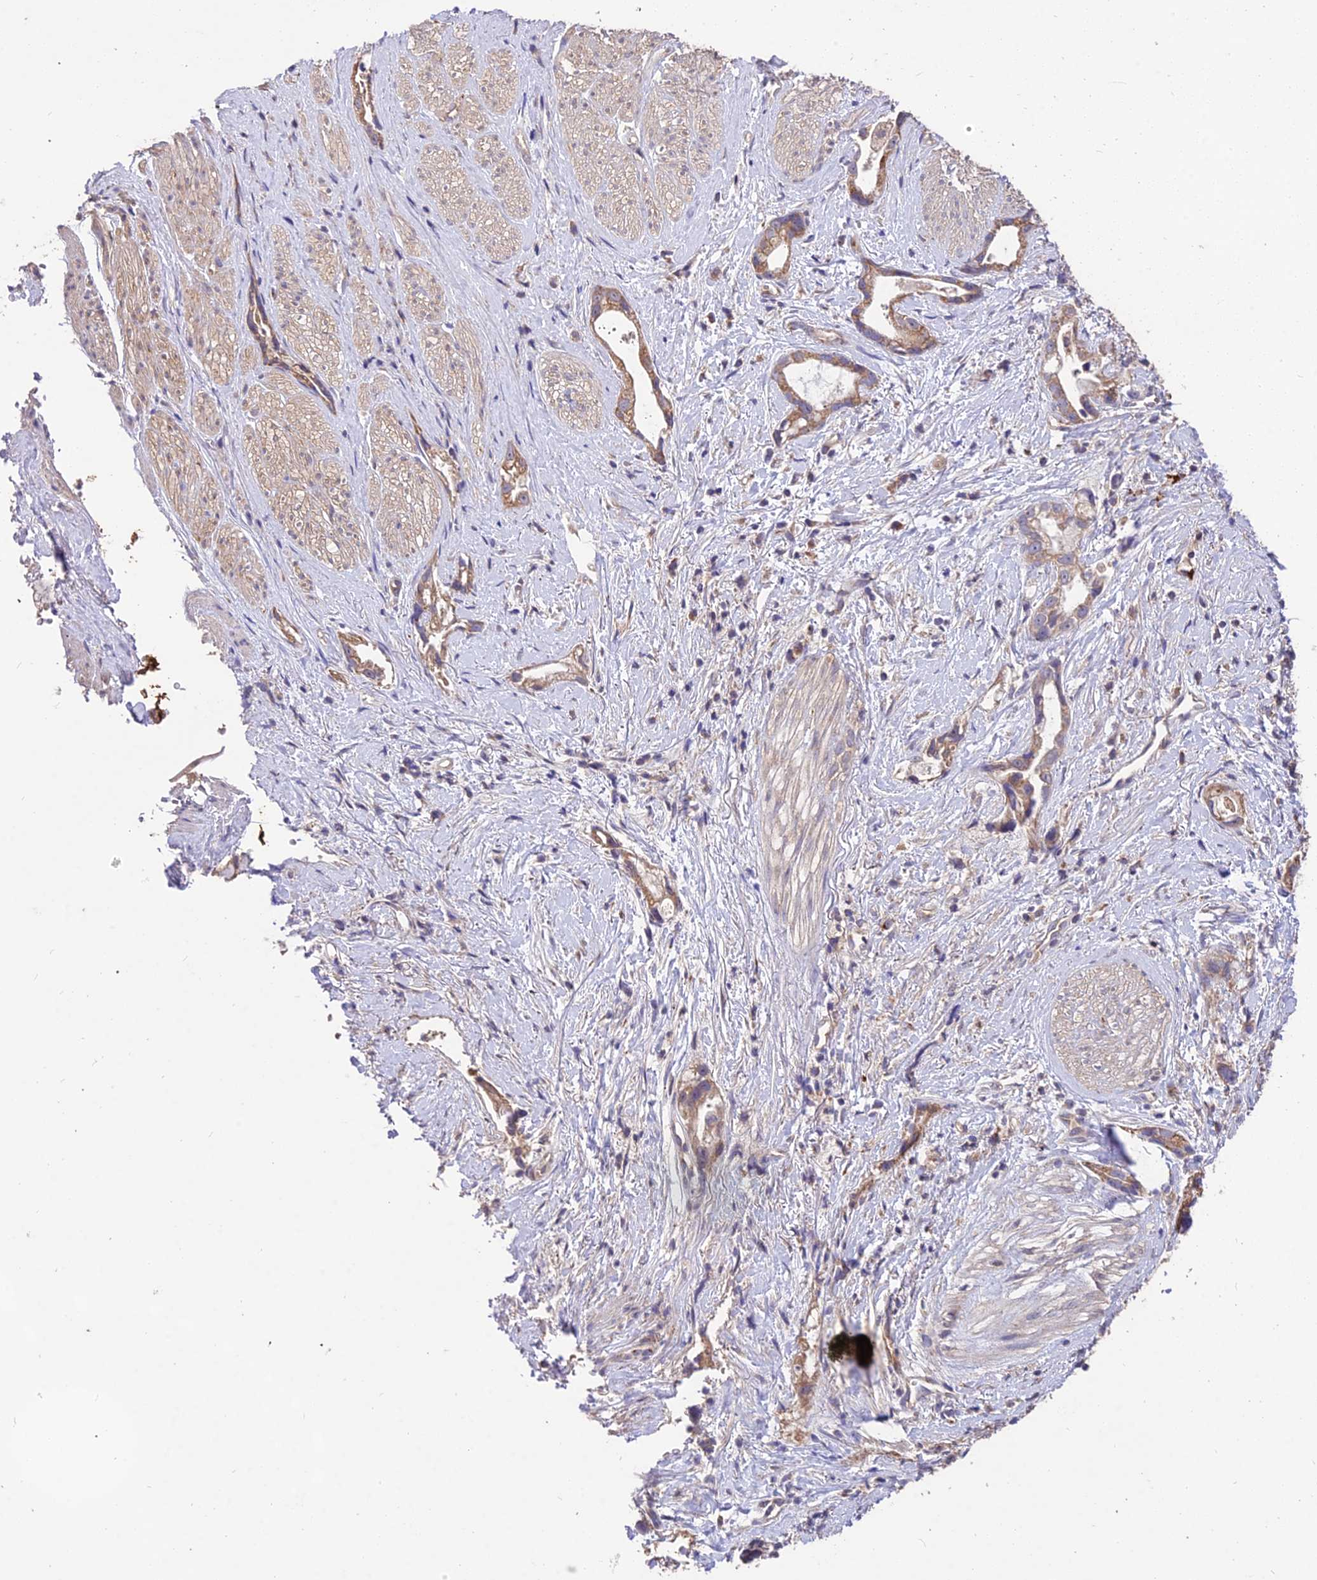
{"staining": {"intensity": "moderate", "quantity": ">75%", "location": "cytoplasmic/membranous"}, "tissue": "stomach cancer", "cell_type": "Tumor cells", "image_type": "cancer", "snomed": [{"axis": "morphology", "description": "Adenocarcinoma, NOS"}, {"axis": "topography", "description": "Stomach"}], "caption": "This micrograph demonstrates adenocarcinoma (stomach) stained with IHC to label a protein in brown. The cytoplasmic/membranous of tumor cells show moderate positivity for the protein. Nuclei are counter-stained blue.", "gene": "SDHD", "patient": {"sex": "male", "age": 55}}